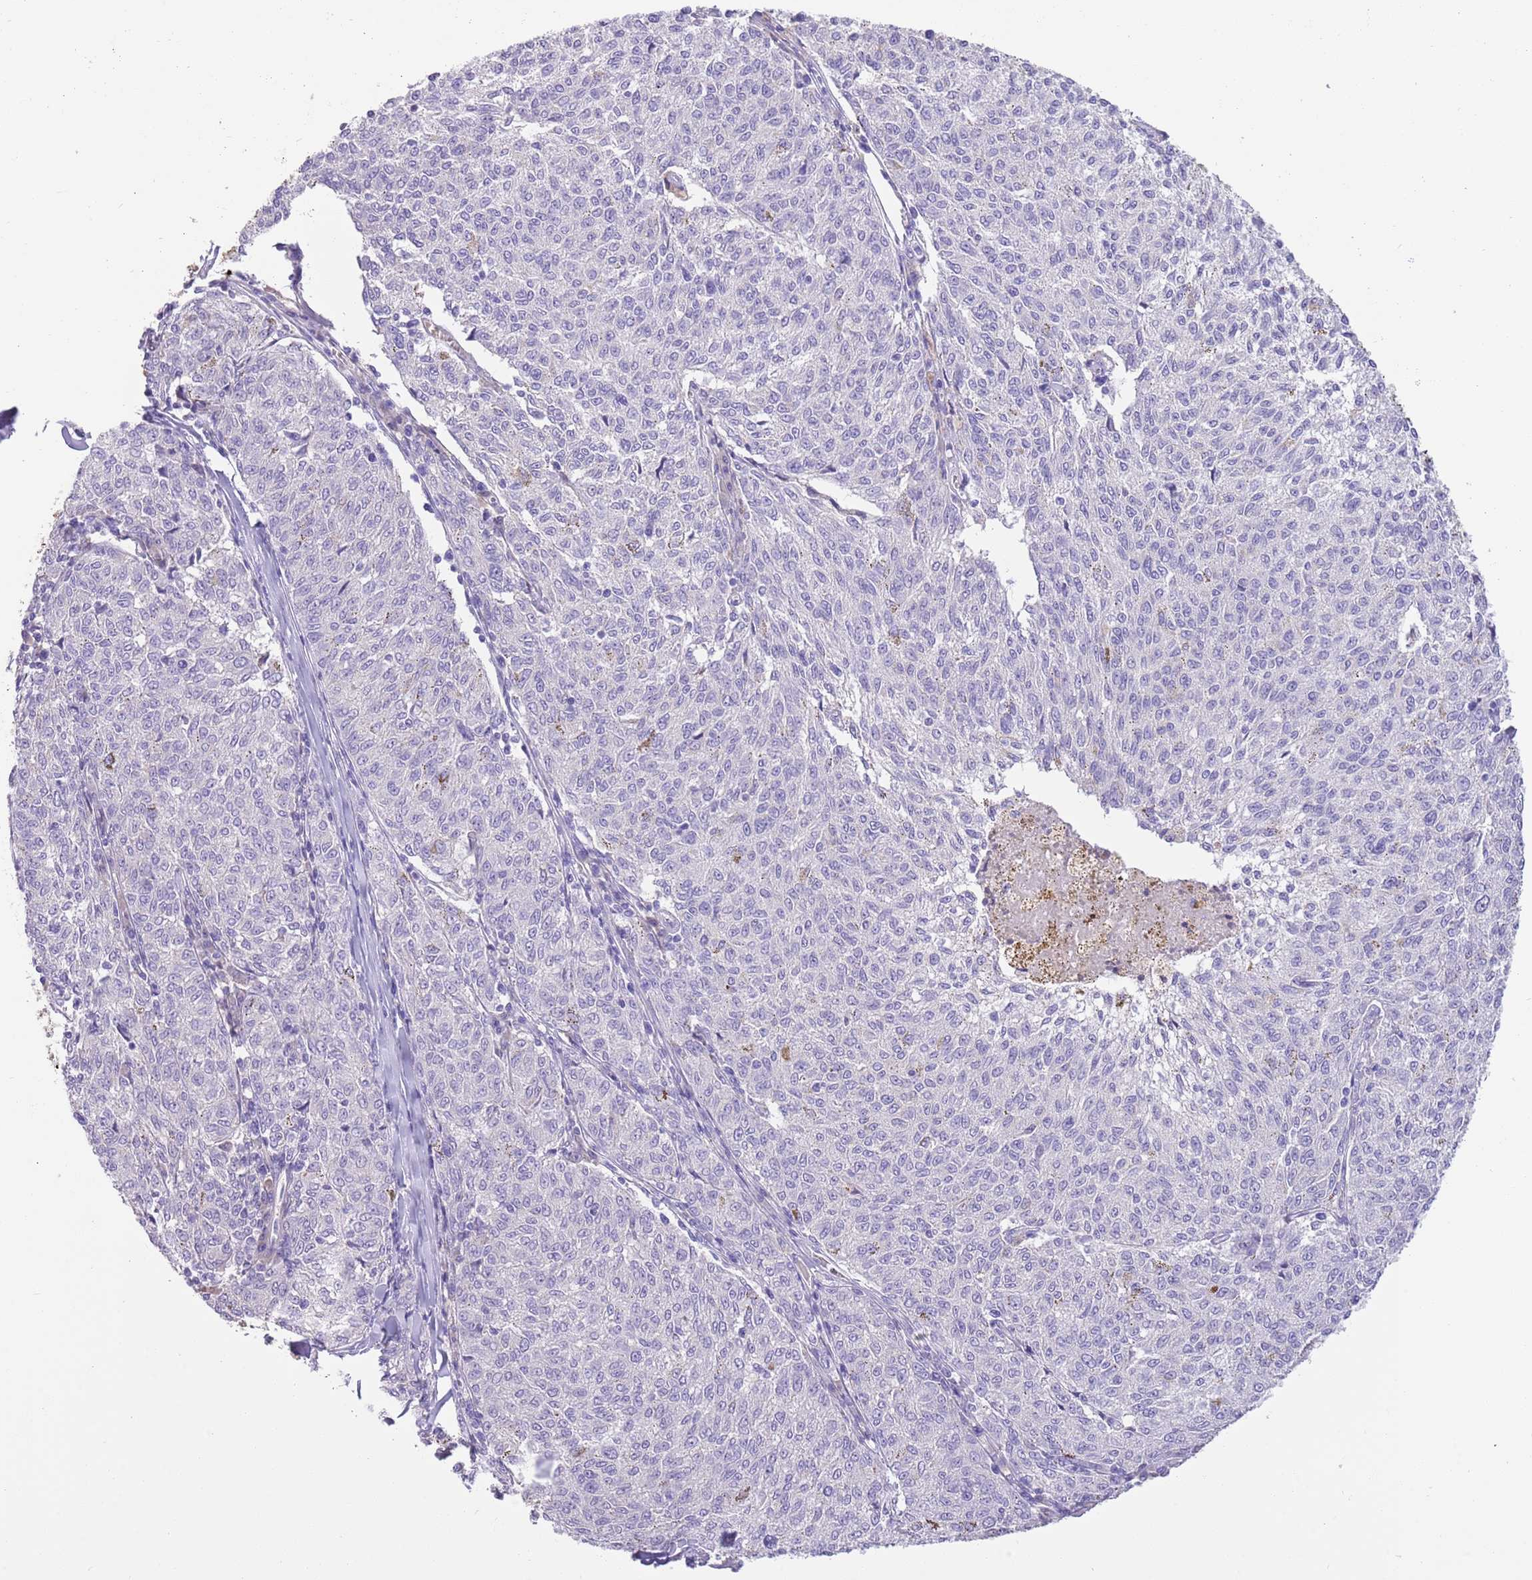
{"staining": {"intensity": "negative", "quantity": "none", "location": "none"}, "tissue": "melanoma", "cell_type": "Tumor cells", "image_type": "cancer", "snomed": [{"axis": "morphology", "description": "Malignant melanoma, NOS"}, {"axis": "topography", "description": "Skin"}], "caption": "This is an IHC image of malignant melanoma. There is no positivity in tumor cells.", "gene": "SFTPA1", "patient": {"sex": "female", "age": 72}}